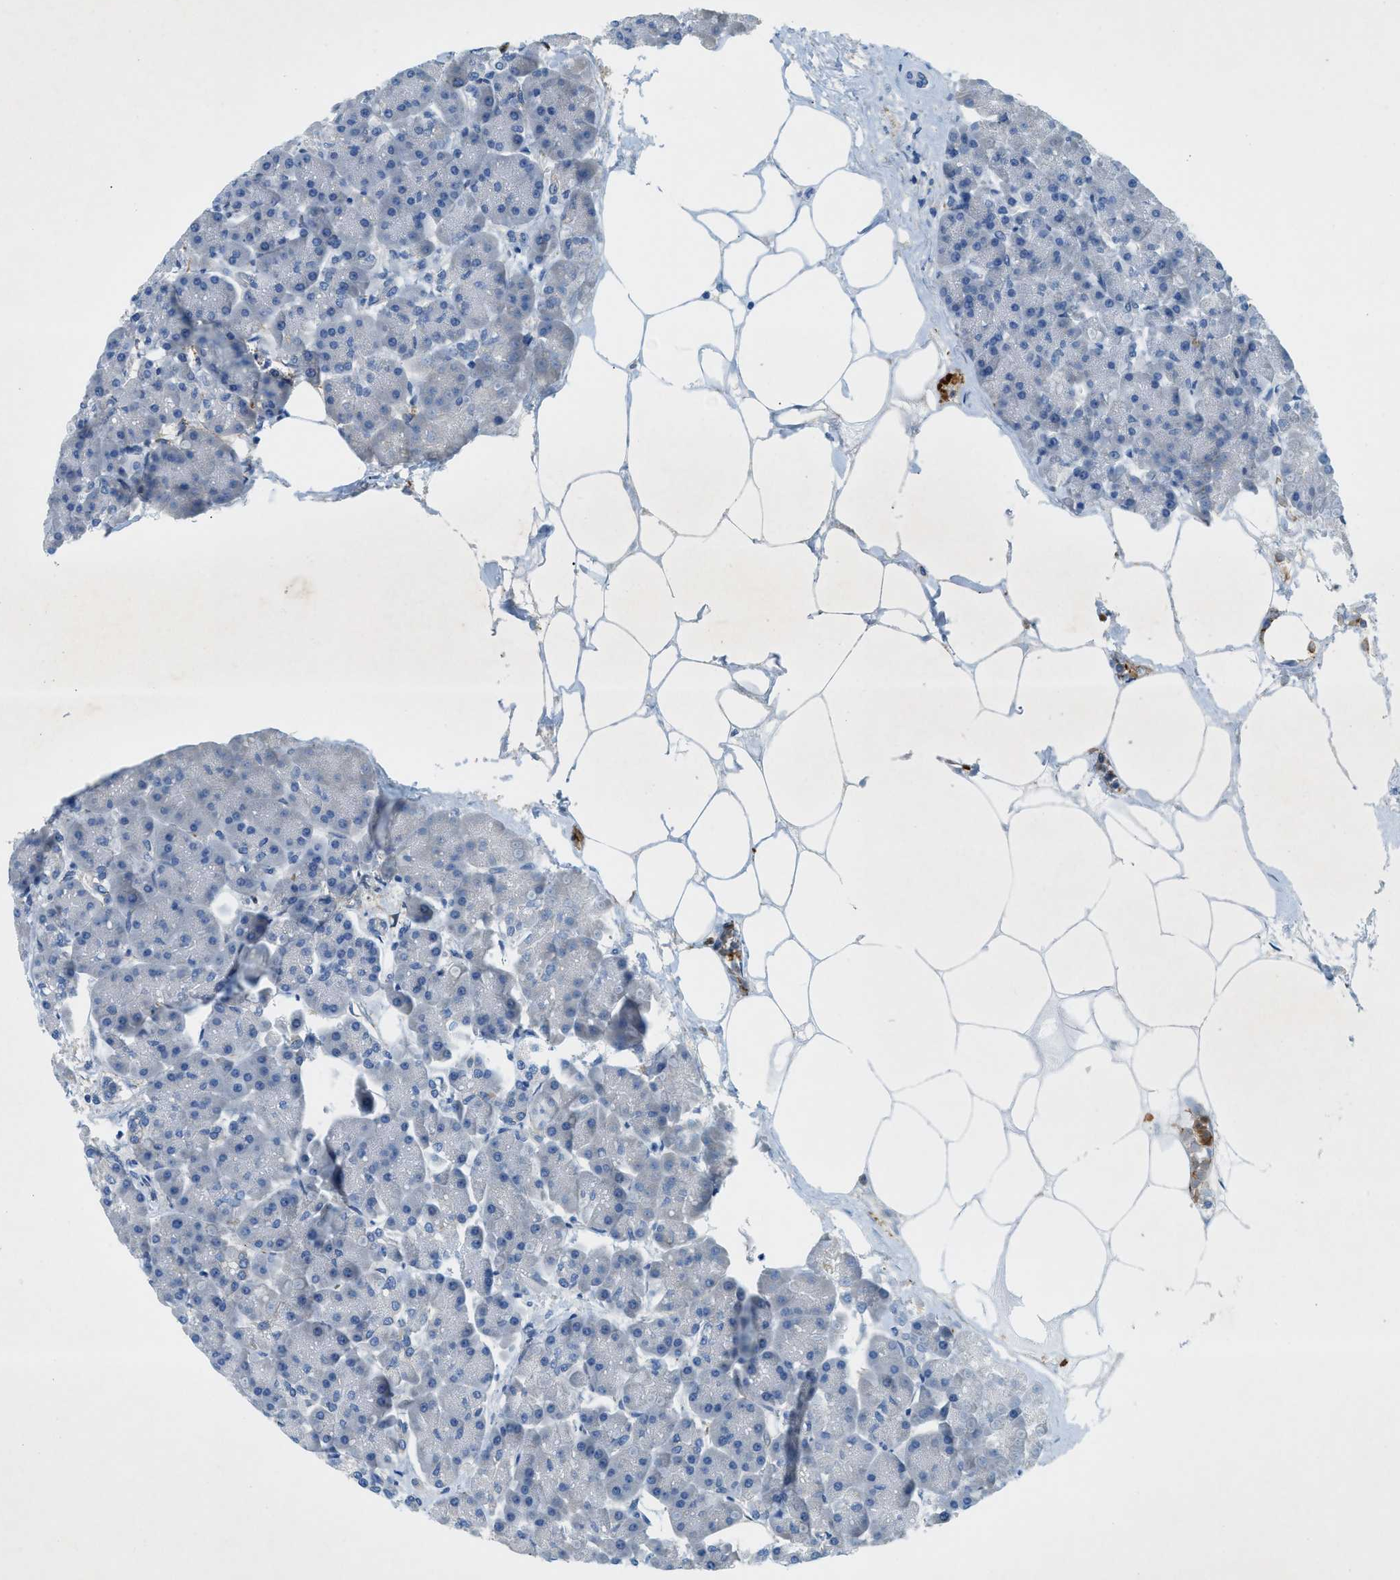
{"staining": {"intensity": "negative", "quantity": "none", "location": "none"}, "tissue": "pancreas", "cell_type": "Exocrine glandular cells", "image_type": "normal", "snomed": [{"axis": "morphology", "description": "Normal tissue, NOS"}, {"axis": "topography", "description": "Pancreas"}], "caption": "Exocrine glandular cells are negative for brown protein staining in normal pancreas. (DAB IHC with hematoxylin counter stain).", "gene": "ZDHHC13", "patient": {"sex": "female", "age": 70}}